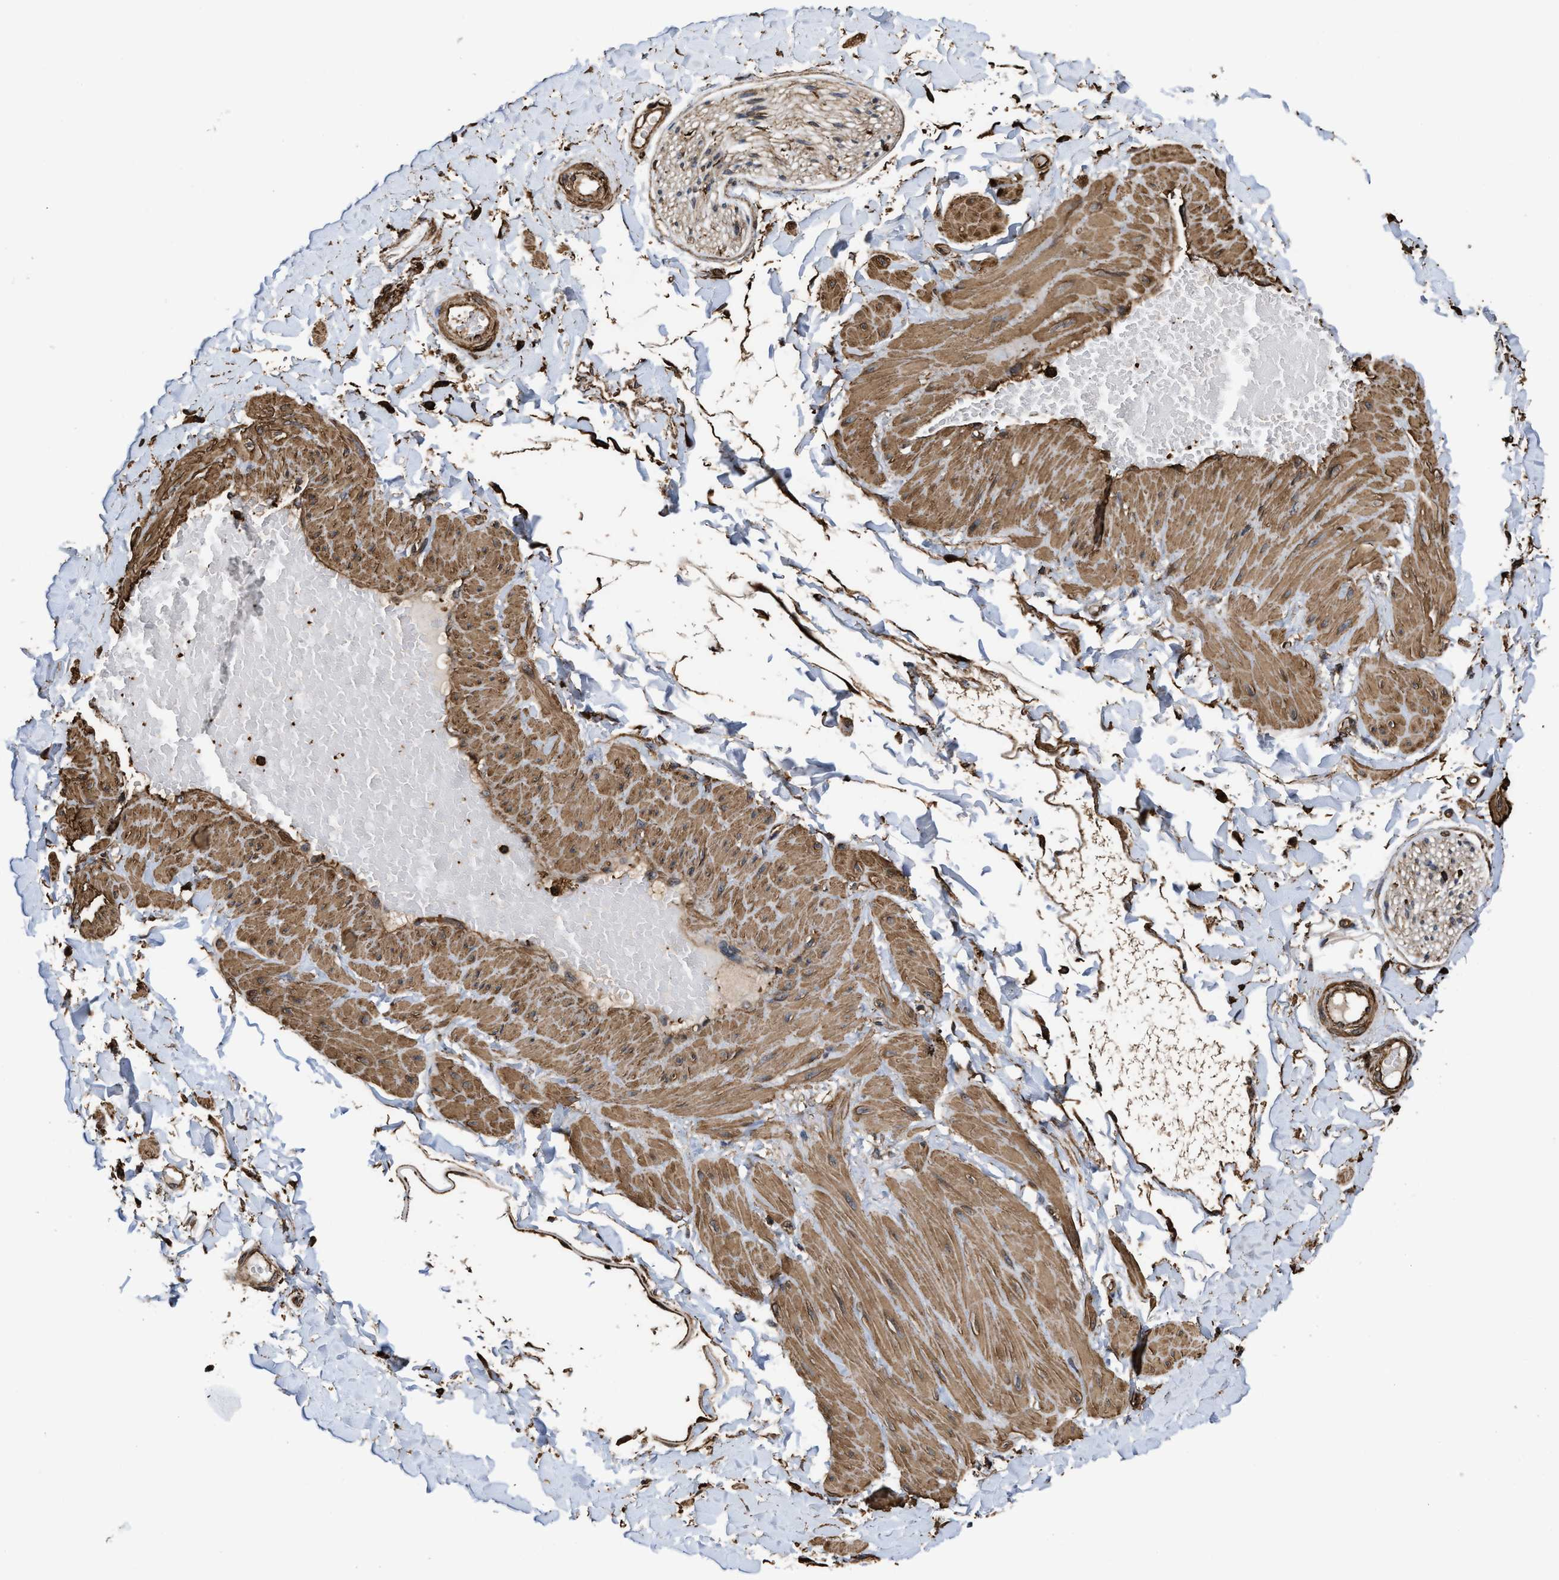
{"staining": {"intensity": "strong", "quantity": ">75%", "location": "cytoplasmic/membranous"}, "tissue": "adipose tissue", "cell_type": "Adipocytes", "image_type": "normal", "snomed": [{"axis": "morphology", "description": "Normal tissue, NOS"}, {"axis": "topography", "description": "Adipose tissue"}, {"axis": "topography", "description": "Vascular tissue"}, {"axis": "topography", "description": "Peripheral nerve tissue"}], "caption": "High-magnification brightfield microscopy of benign adipose tissue stained with DAB (brown) and counterstained with hematoxylin (blue). adipocytes exhibit strong cytoplasmic/membranous expression is appreciated in approximately>75% of cells.", "gene": "KBTBD2", "patient": {"sex": "male", "age": 25}}